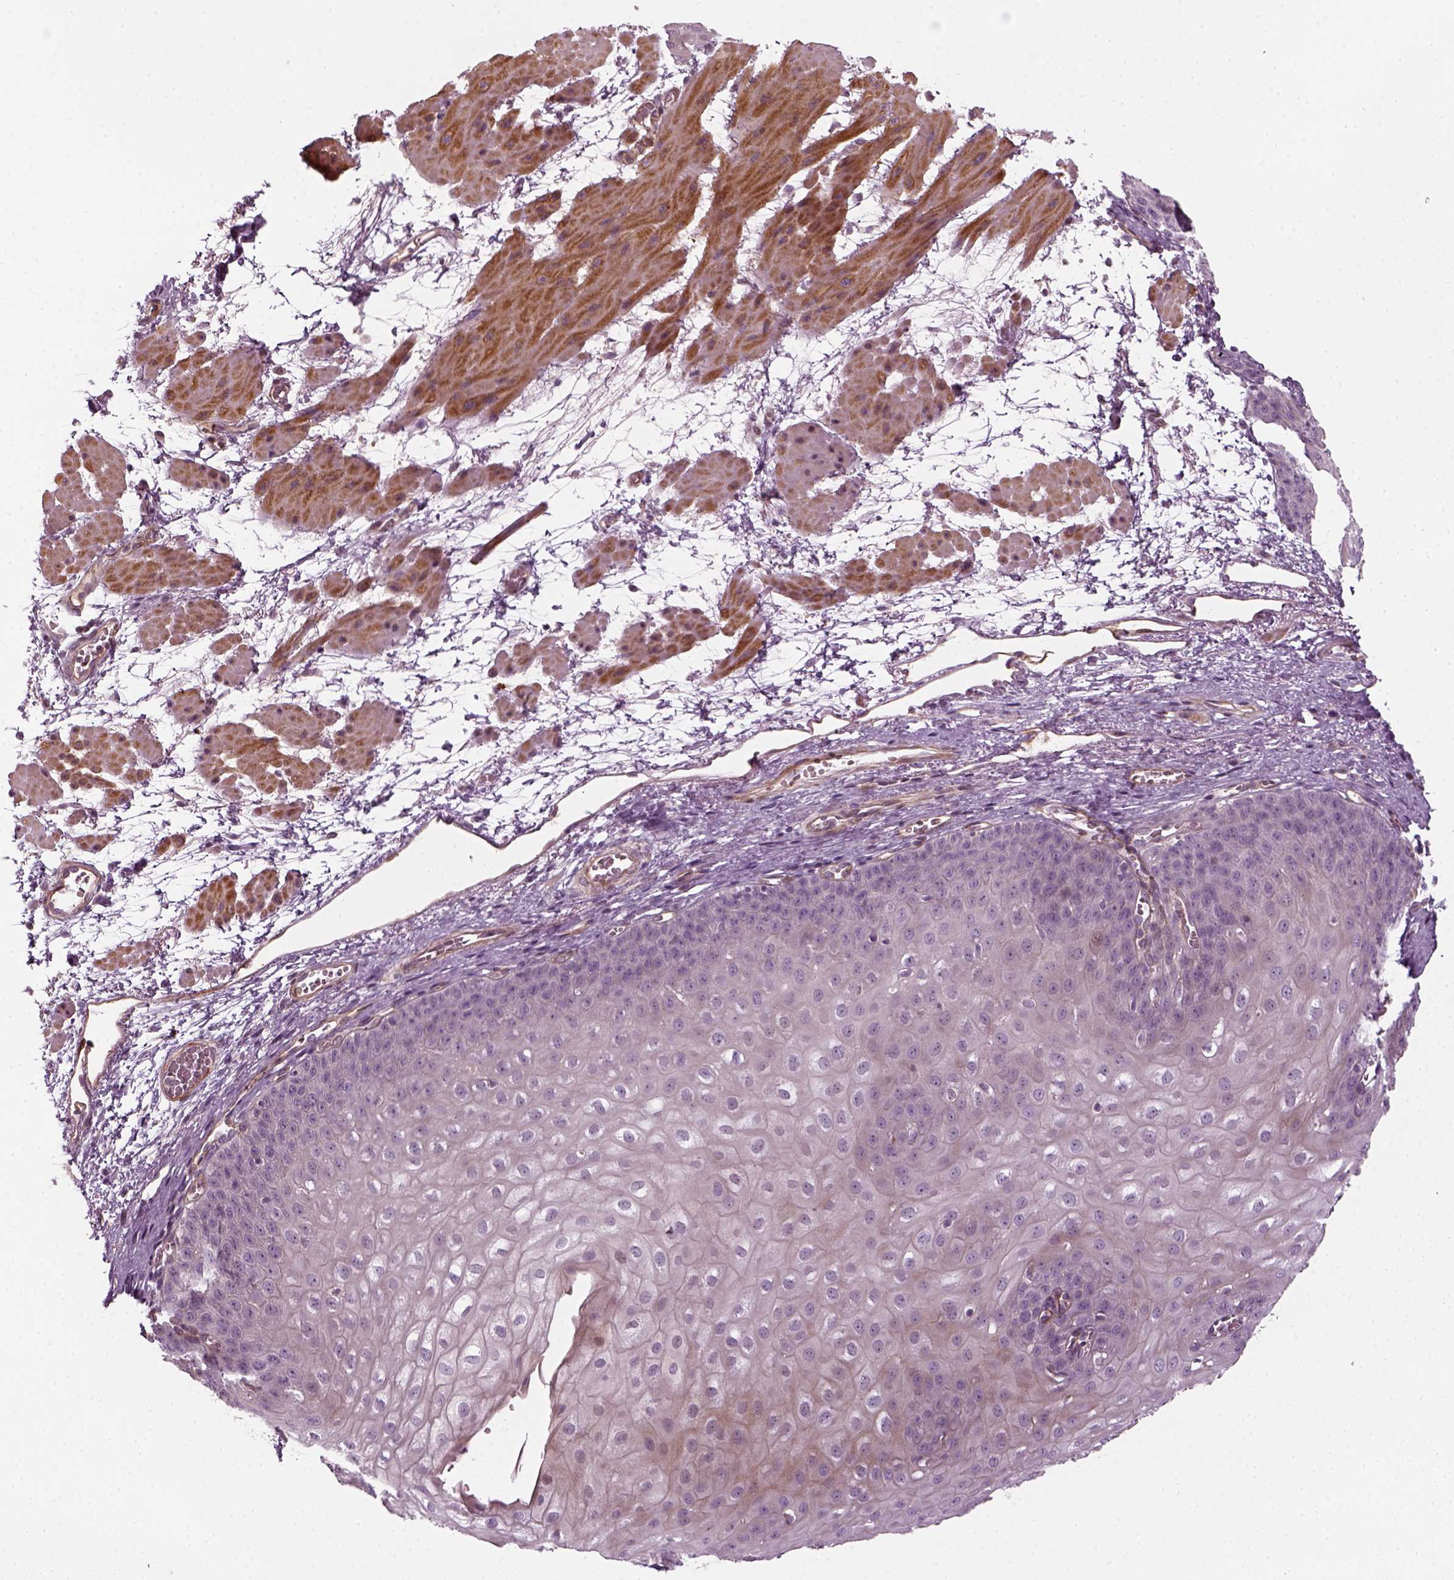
{"staining": {"intensity": "negative", "quantity": "none", "location": "none"}, "tissue": "esophagus", "cell_type": "Squamous epithelial cells", "image_type": "normal", "snomed": [{"axis": "morphology", "description": "Normal tissue, NOS"}, {"axis": "topography", "description": "Esophagus"}], "caption": "IHC of unremarkable esophagus reveals no expression in squamous epithelial cells.", "gene": "DNASE1L1", "patient": {"sex": "male", "age": 71}}